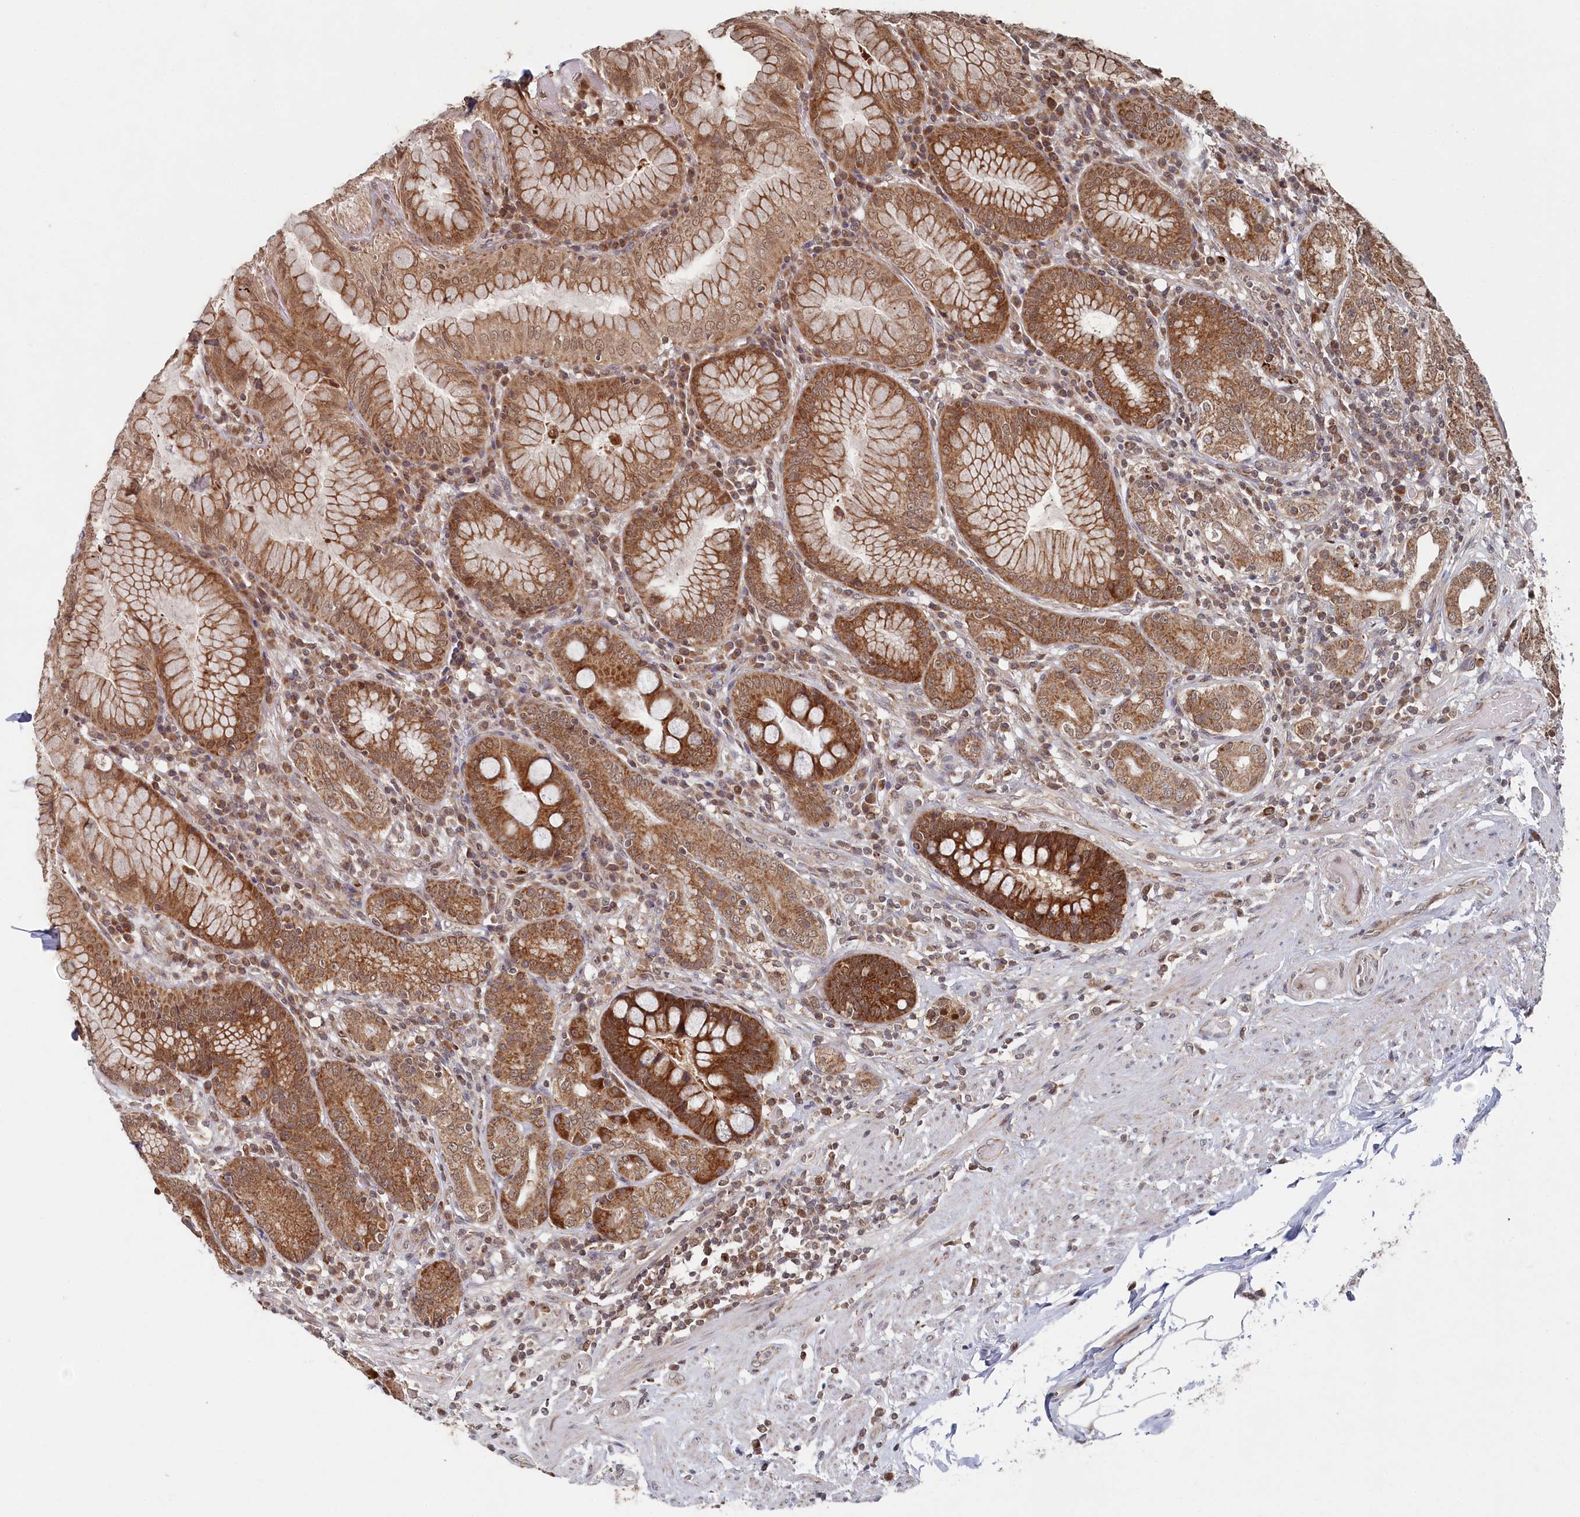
{"staining": {"intensity": "moderate", "quantity": ">75%", "location": "cytoplasmic/membranous"}, "tissue": "stomach", "cell_type": "Glandular cells", "image_type": "normal", "snomed": [{"axis": "morphology", "description": "Normal tissue, NOS"}, {"axis": "topography", "description": "Stomach, upper"}, {"axis": "topography", "description": "Stomach, lower"}], "caption": "Immunohistochemistry (IHC) histopathology image of benign stomach stained for a protein (brown), which displays medium levels of moderate cytoplasmic/membranous expression in about >75% of glandular cells.", "gene": "WAPL", "patient": {"sex": "female", "age": 76}}